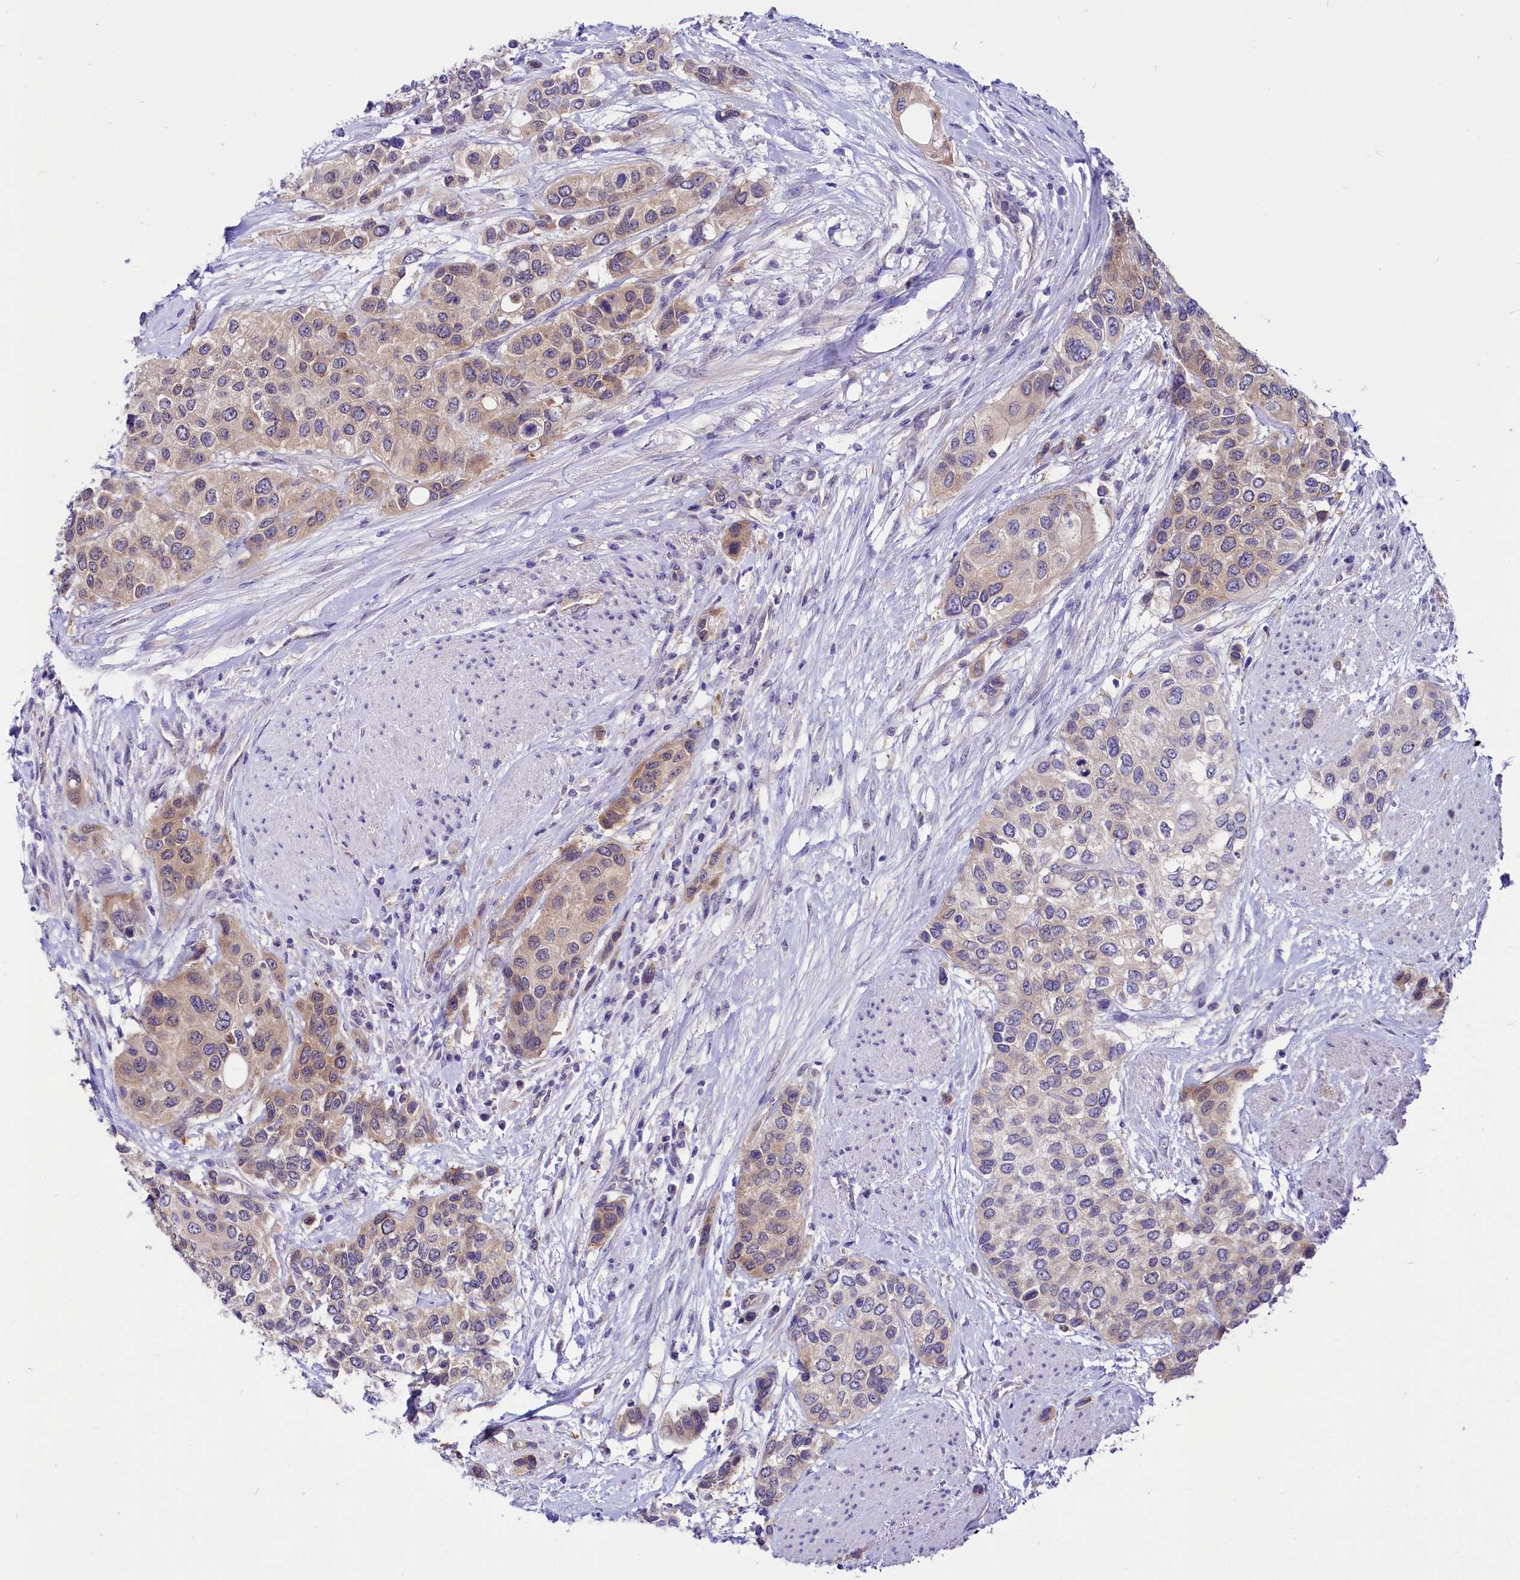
{"staining": {"intensity": "moderate", "quantity": "<25%", "location": "cytoplasmic/membranous"}, "tissue": "urothelial cancer", "cell_type": "Tumor cells", "image_type": "cancer", "snomed": [{"axis": "morphology", "description": "Normal tissue, NOS"}, {"axis": "morphology", "description": "Urothelial carcinoma, High grade"}, {"axis": "topography", "description": "Vascular tissue"}, {"axis": "topography", "description": "Urinary bladder"}], "caption": "Immunohistochemistry photomicrograph of urothelial cancer stained for a protein (brown), which exhibits low levels of moderate cytoplasmic/membranous expression in about <25% of tumor cells.", "gene": "ABHD5", "patient": {"sex": "female", "age": 56}}